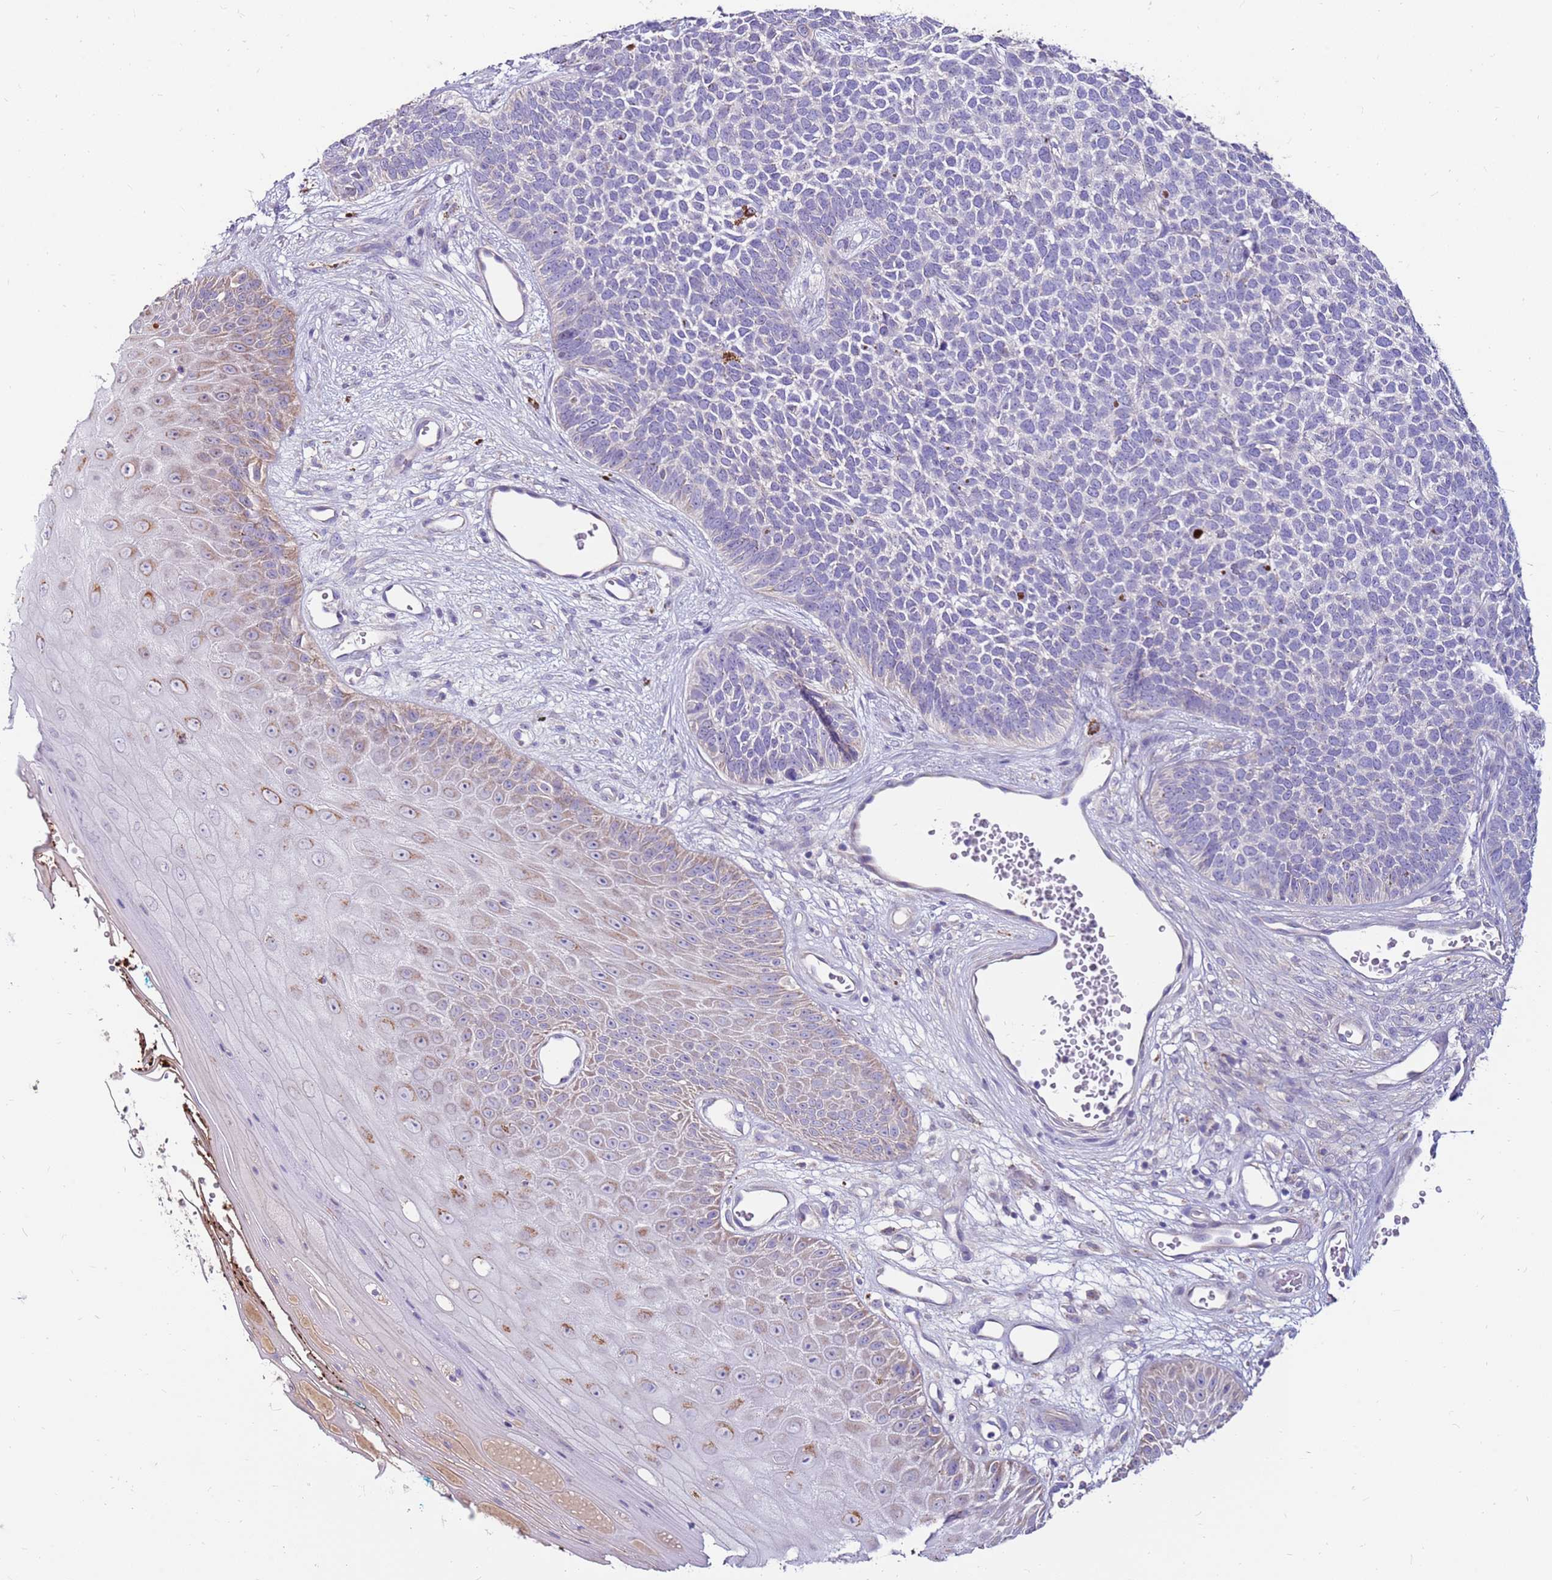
{"staining": {"intensity": "negative", "quantity": "none", "location": "none"}, "tissue": "skin cancer", "cell_type": "Tumor cells", "image_type": "cancer", "snomed": [{"axis": "morphology", "description": "Basal cell carcinoma"}, {"axis": "topography", "description": "Skin"}], "caption": "This is an IHC histopathology image of human basal cell carcinoma (skin). There is no expression in tumor cells.", "gene": "SLC44A4", "patient": {"sex": "female", "age": 84}}